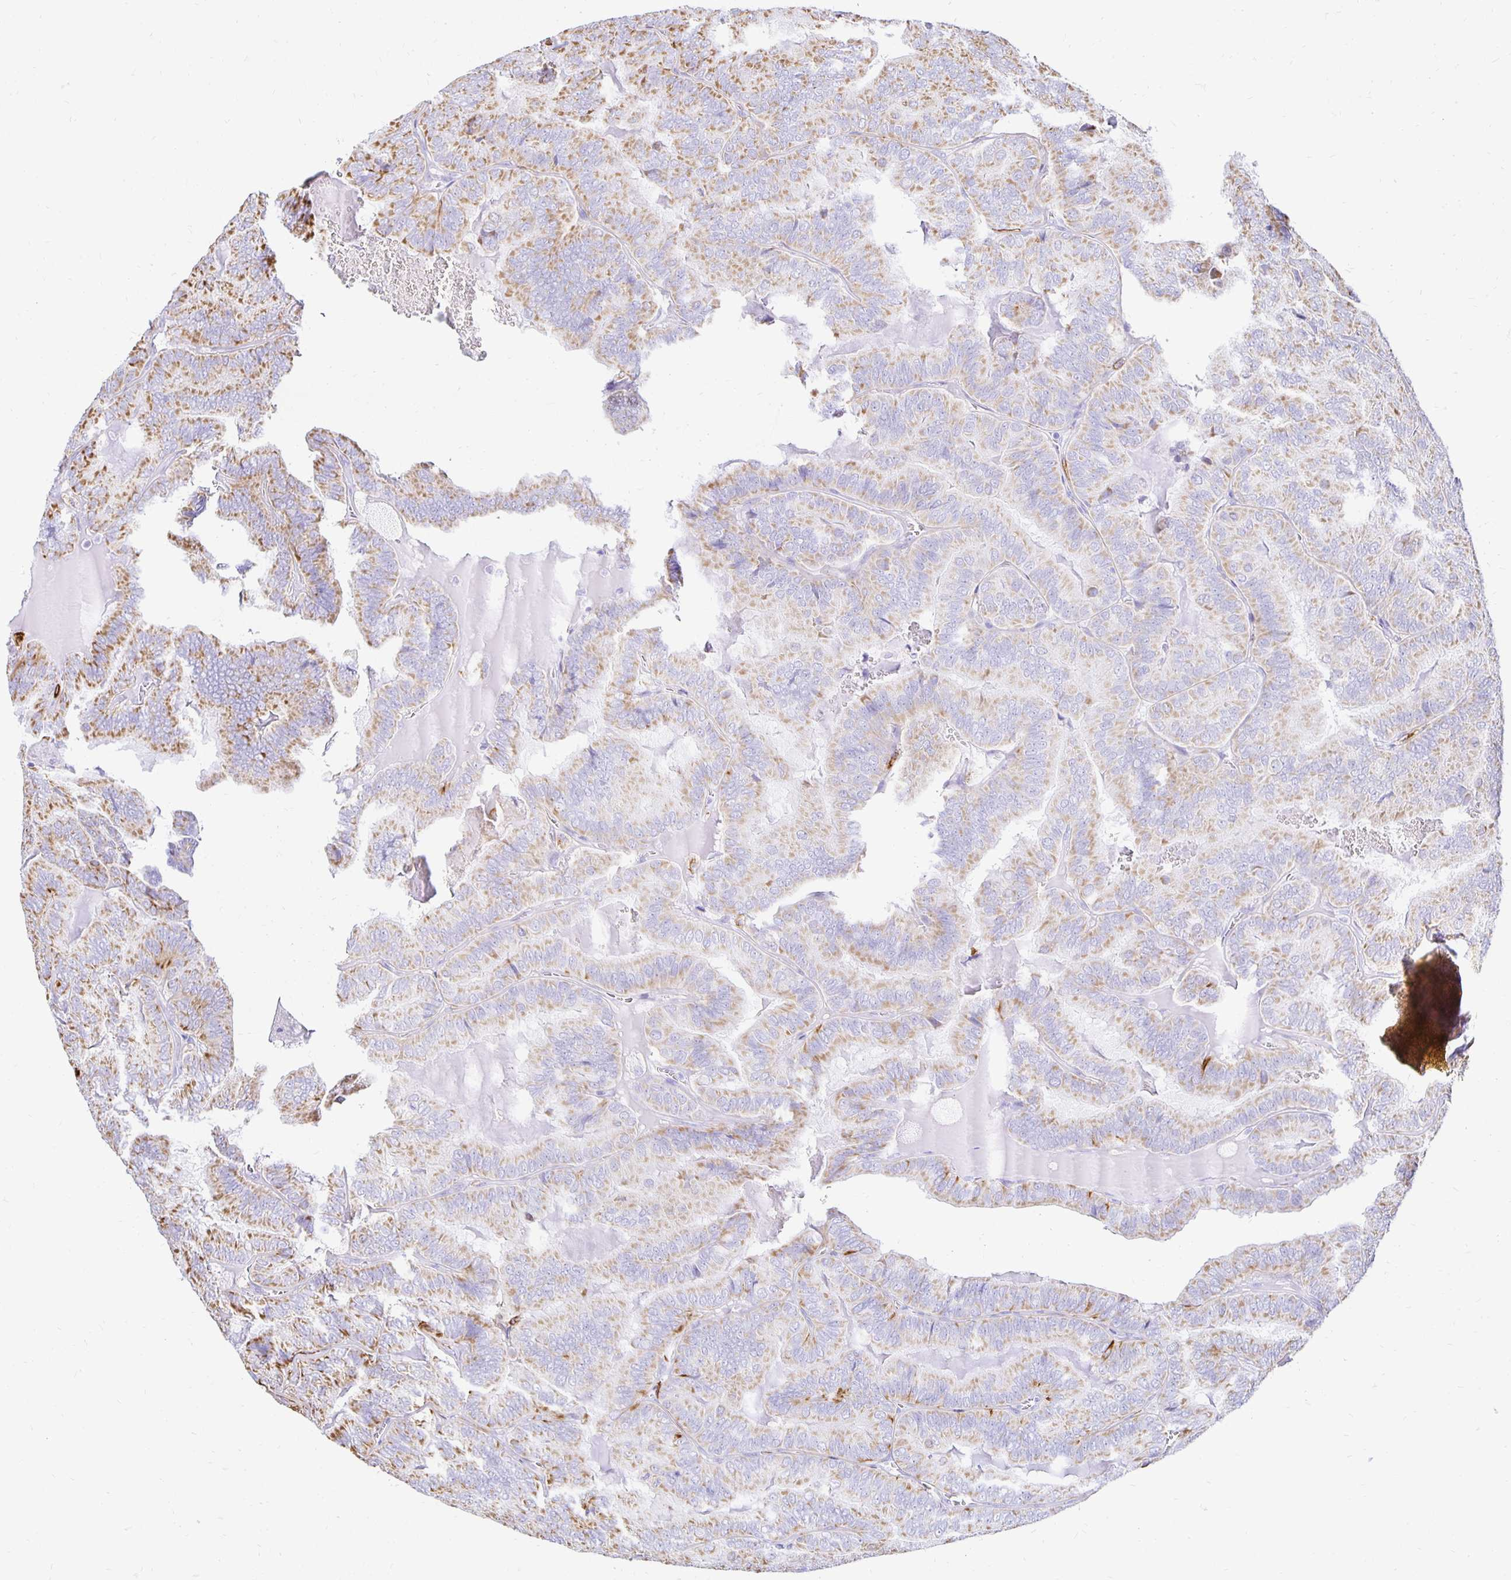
{"staining": {"intensity": "moderate", "quantity": "25%-75%", "location": "cytoplasmic/membranous"}, "tissue": "thyroid cancer", "cell_type": "Tumor cells", "image_type": "cancer", "snomed": [{"axis": "morphology", "description": "Papillary adenocarcinoma, NOS"}, {"axis": "topography", "description": "Thyroid gland"}], "caption": "Papillary adenocarcinoma (thyroid) stained with DAB immunohistochemistry exhibits medium levels of moderate cytoplasmic/membranous expression in approximately 25%-75% of tumor cells.", "gene": "PLAAT2", "patient": {"sex": "female", "age": 75}}